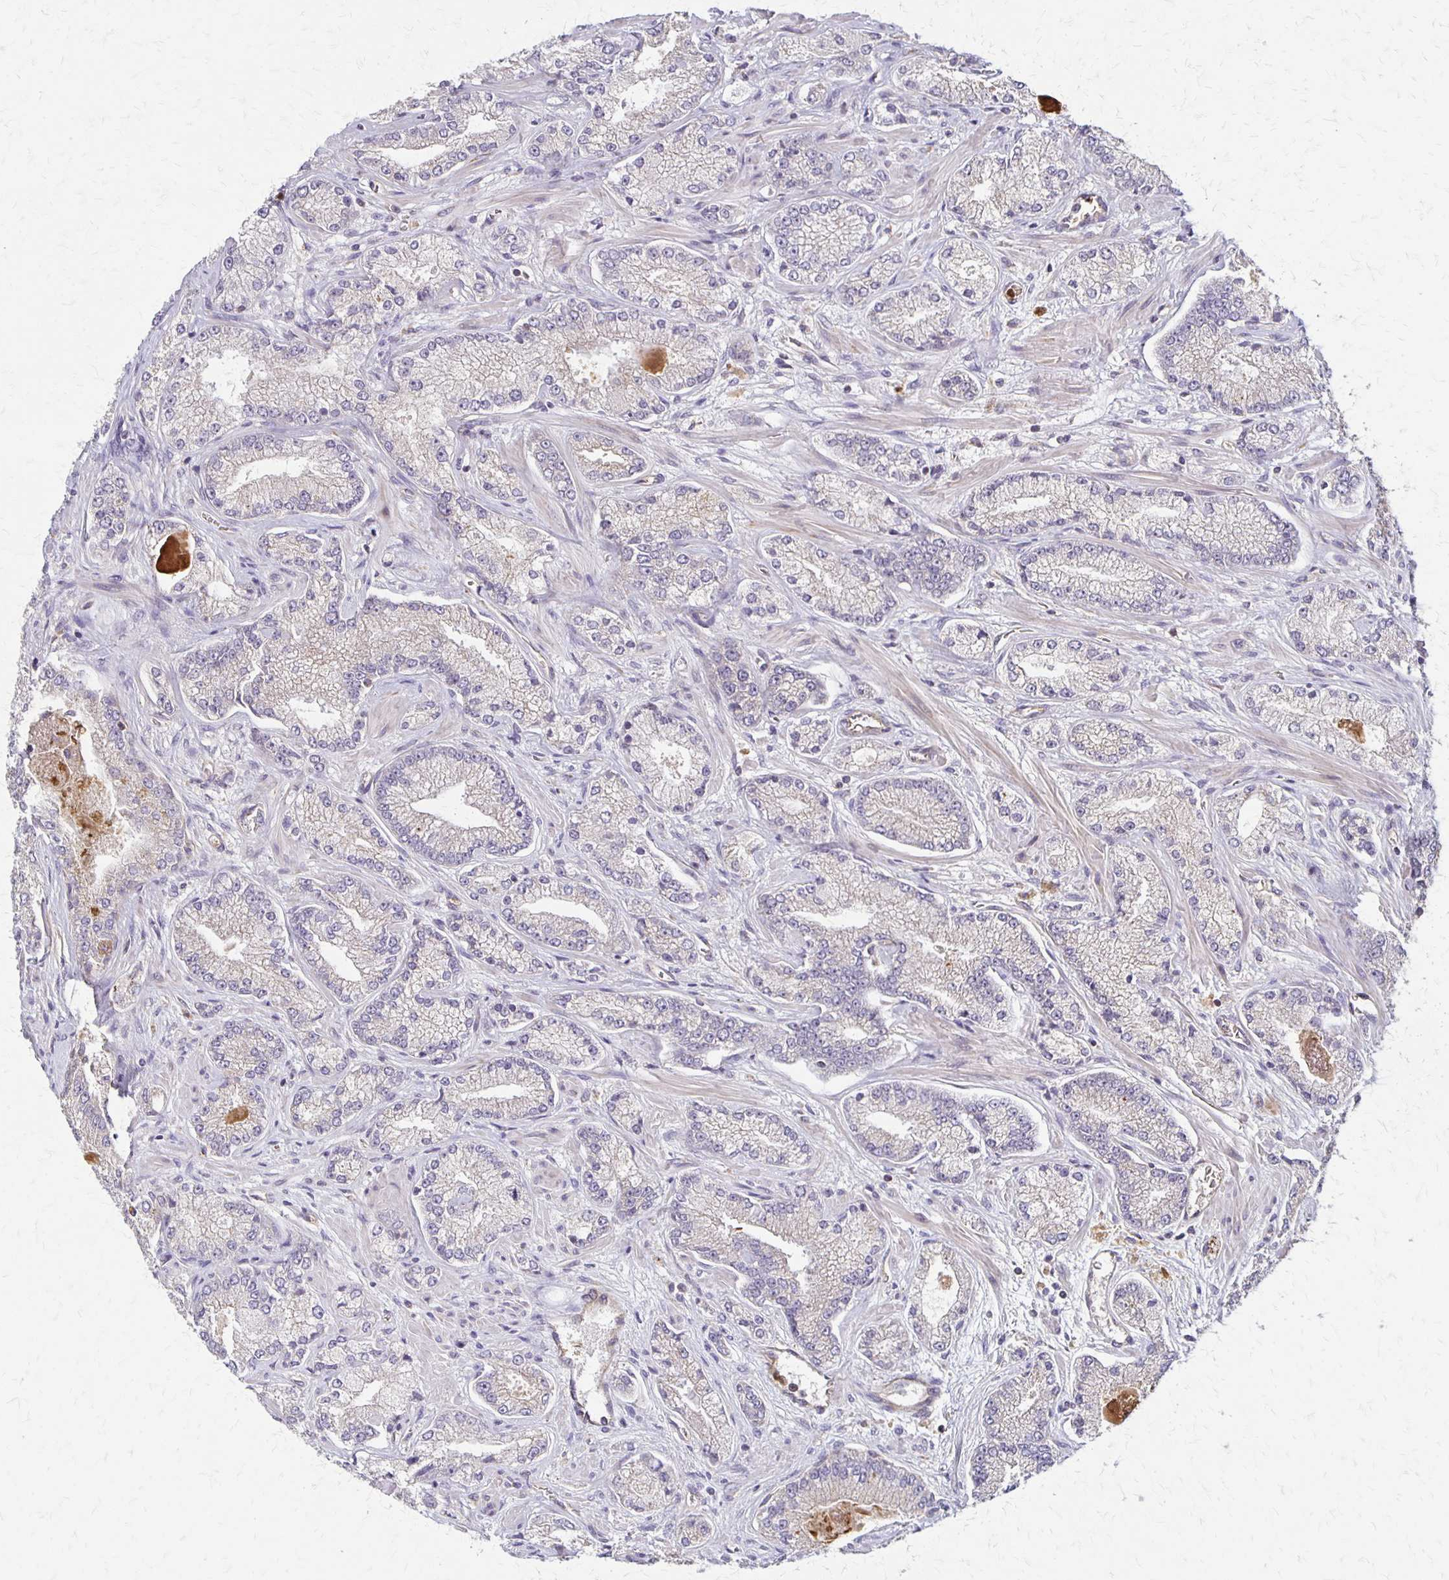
{"staining": {"intensity": "negative", "quantity": "none", "location": "none"}, "tissue": "prostate cancer", "cell_type": "Tumor cells", "image_type": "cancer", "snomed": [{"axis": "morphology", "description": "Normal tissue, NOS"}, {"axis": "morphology", "description": "Adenocarcinoma, High grade"}, {"axis": "topography", "description": "Prostate"}, {"axis": "topography", "description": "Peripheral nerve tissue"}], "caption": "This is a micrograph of immunohistochemistry staining of prostate adenocarcinoma (high-grade), which shows no expression in tumor cells. The staining is performed using DAB brown chromogen with nuclei counter-stained in using hematoxylin.", "gene": "EIF4EBP2", "patient": {"sex": "male", "age": 68}}